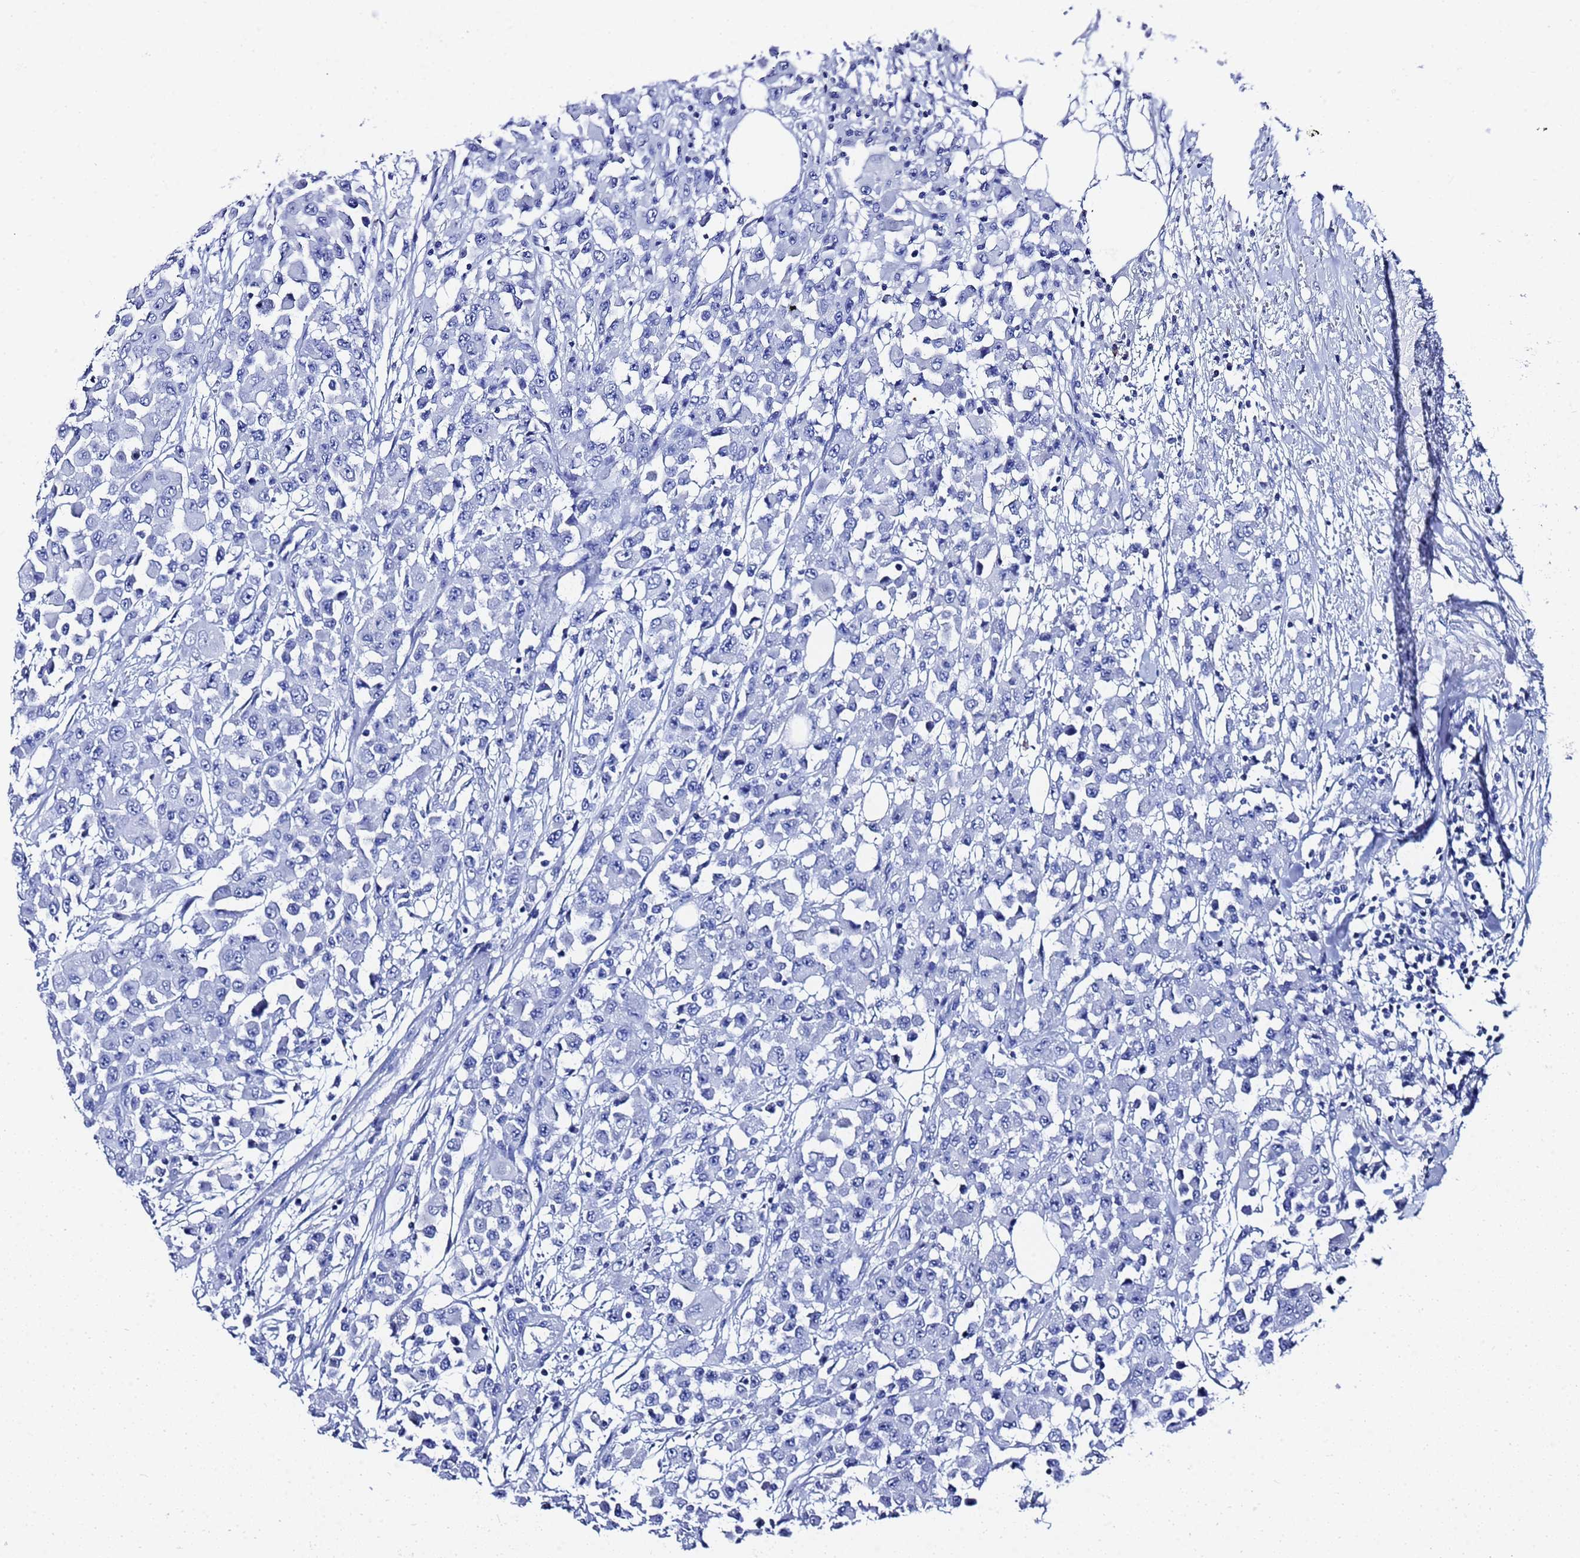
{"staining": {"intensity": "negative", "quantity": "none", "location": "none"}, "tissue": "colorectal cancer", "cell_type": "Tumor cells", "image_type": "cancer", "snomed": [{"axis": "morphology", "description": "Adenocarcinoma, NOS"}, {"axis": "topography", "description": "Colon"}], "caption": "DAB immunohistochemical staining of human colorectal cancer displays no significant staining in tumor cells.", "gene": "GGT1", "patient": {"sex": "male", "age": 51}}